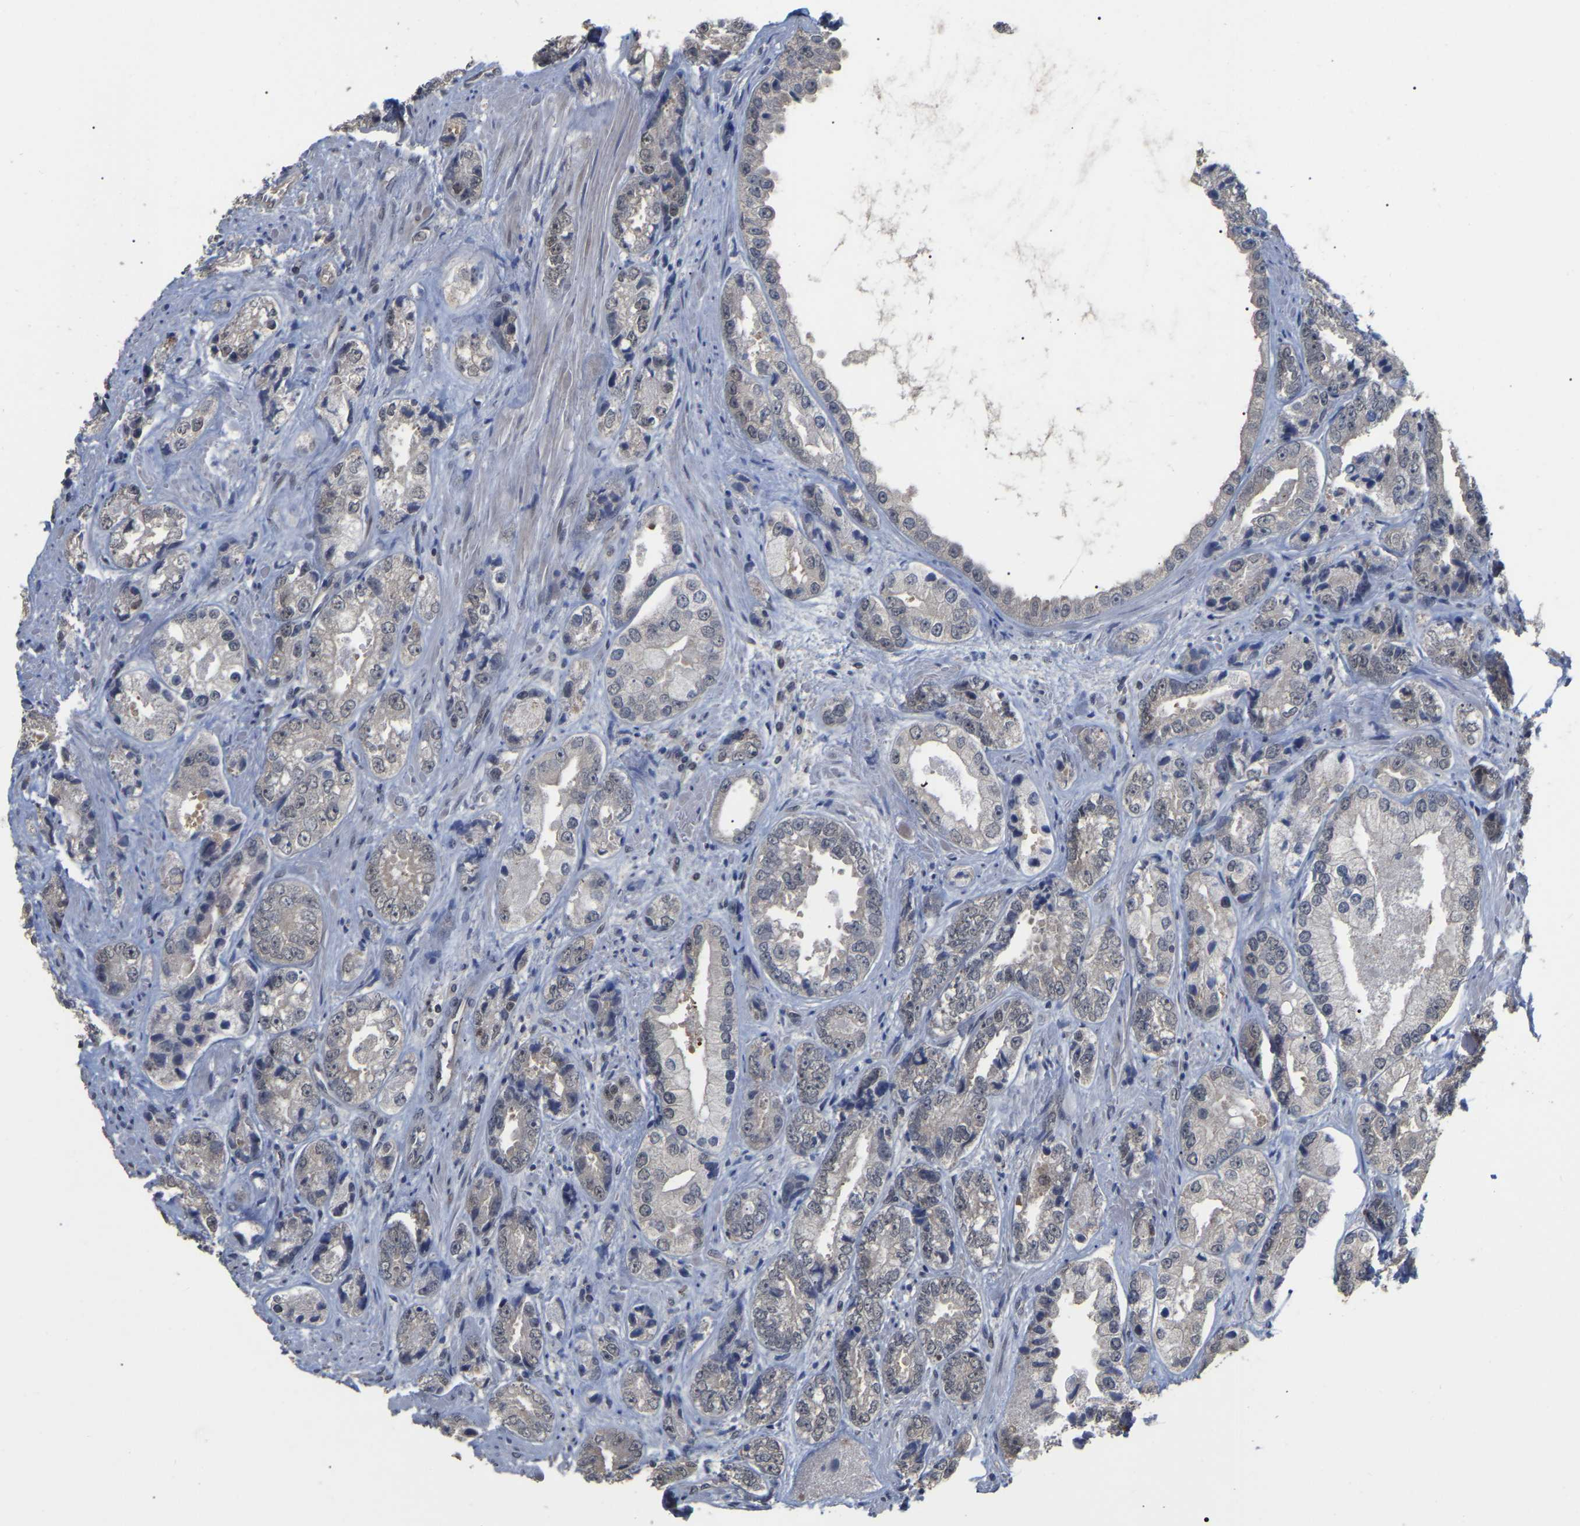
{"staining": {"intensity": "negative", "quantity": "none", "location": "none"}, "tissue": "prostate cancer", "cell_type": "Tumor cells", "image_type": "cancer", "snomed": [{"axis": "morphology", "description": "Adenocarcinoma, High grade"}, {"axis": "topography", "description": "Prostate"}], "caption": "Histopathology image shows no significant protein expression in tumor cells of high-grade adenocarcinoma (prostate).", "gene": "JAZF1", "patient": {"sex": "male", "age": 61}}